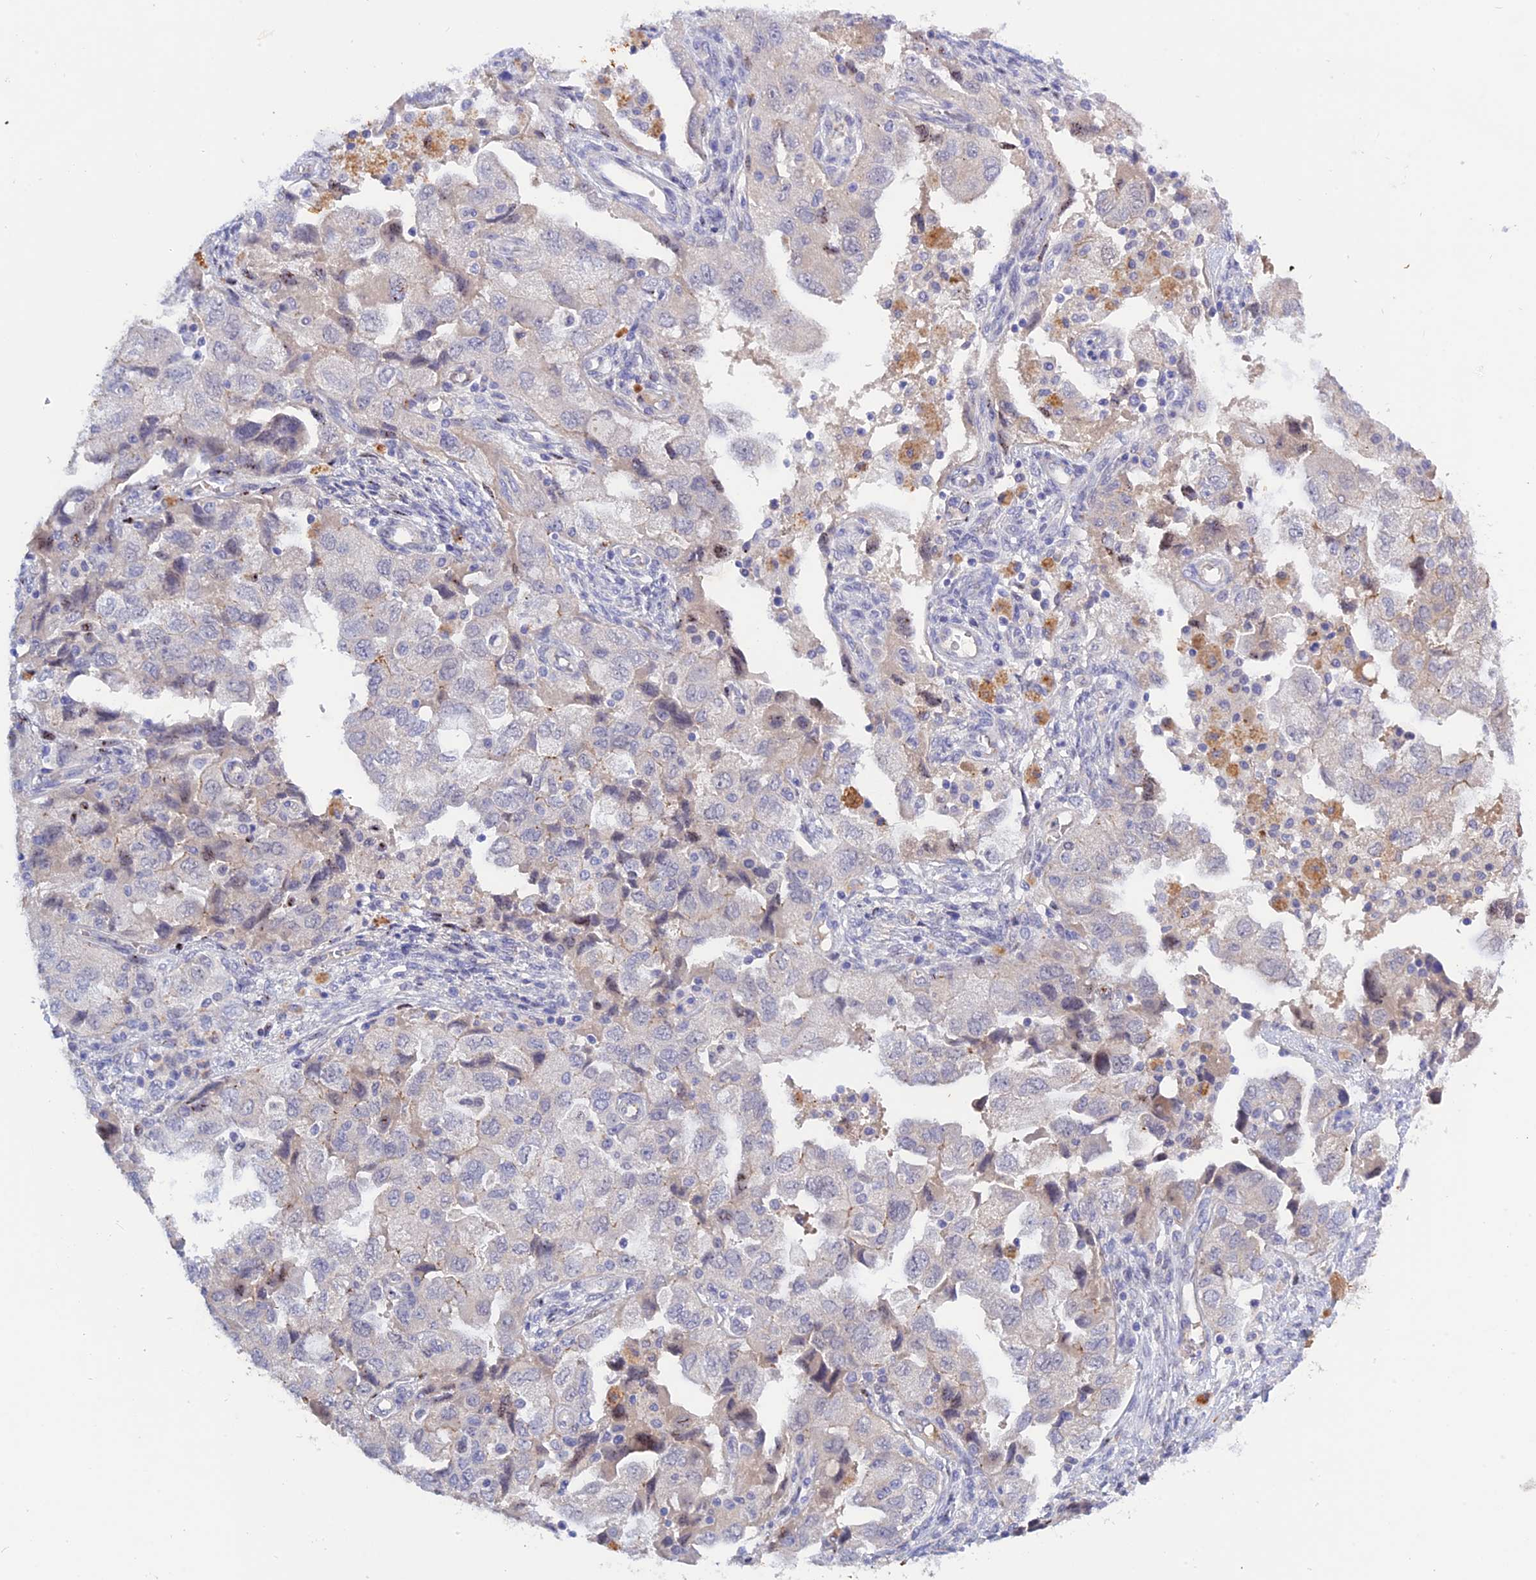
{"staining": {"intensity": "negative", "quantity": "none", "location": "none"}, "tissue": "ovarian cancer", "cell_type": "Tumor cells", "image_type": "cancer", "snomed": [{"axis": "morphology", "description": "Carcinoma, NOS"}, {"axis": "morphology", "description": "Cystadenocarcinoma, serous, NOS"}, {"axis": "topography", "description": "Ovary"}], "caption": "Micrograph shows no significant protein staining in tumor cells of ovarian cancer. Nuclei are stained in blue.", "gene": "GK5", "patient": {"sex": "female", "age": 69}}